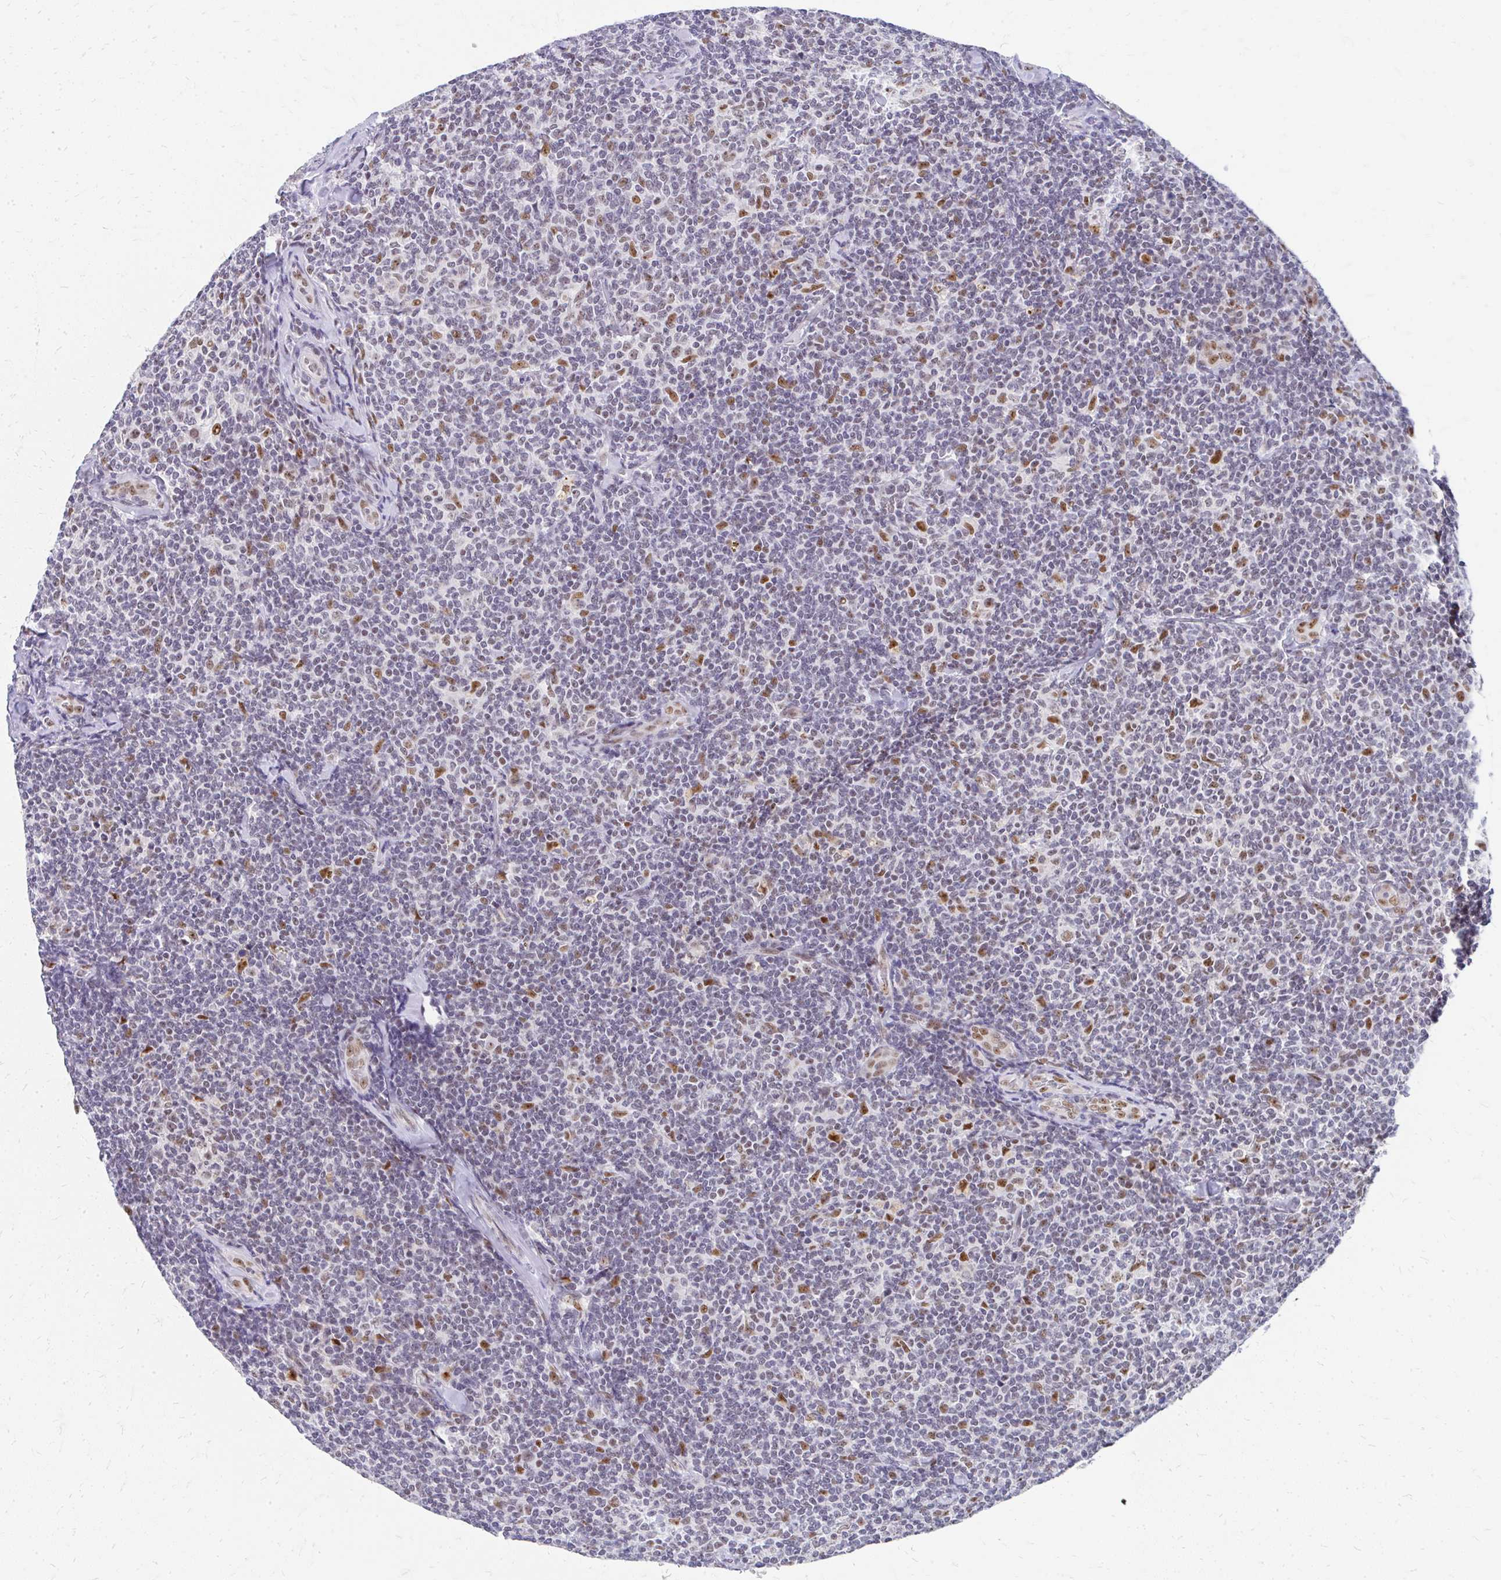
{"staining": {"intensity": "negative", "quantity": "none", "location": "none"}, "tissue": "lymphoma", "cell_type": "Tumor cells", "image_type": "cancer", "snomed": [{"axis": "morphology", "description": "Malignant lymphoma, non-Hodgkin's type, Low grade"}, {"axis": "topography", "description": "Lymph node"}], "caption": "Immunohistochemistry (IHC) micrograph of neoplastic tissue: human malignant lymphoma, non-Hodgkin's type (low-grade) stained with DAB (3,3'-diaminobenzidine) exhibits no significant protein positivity in tumor cells.", "gene": "GTF2H1", "patient": {"sex": "female", "age": 56}}